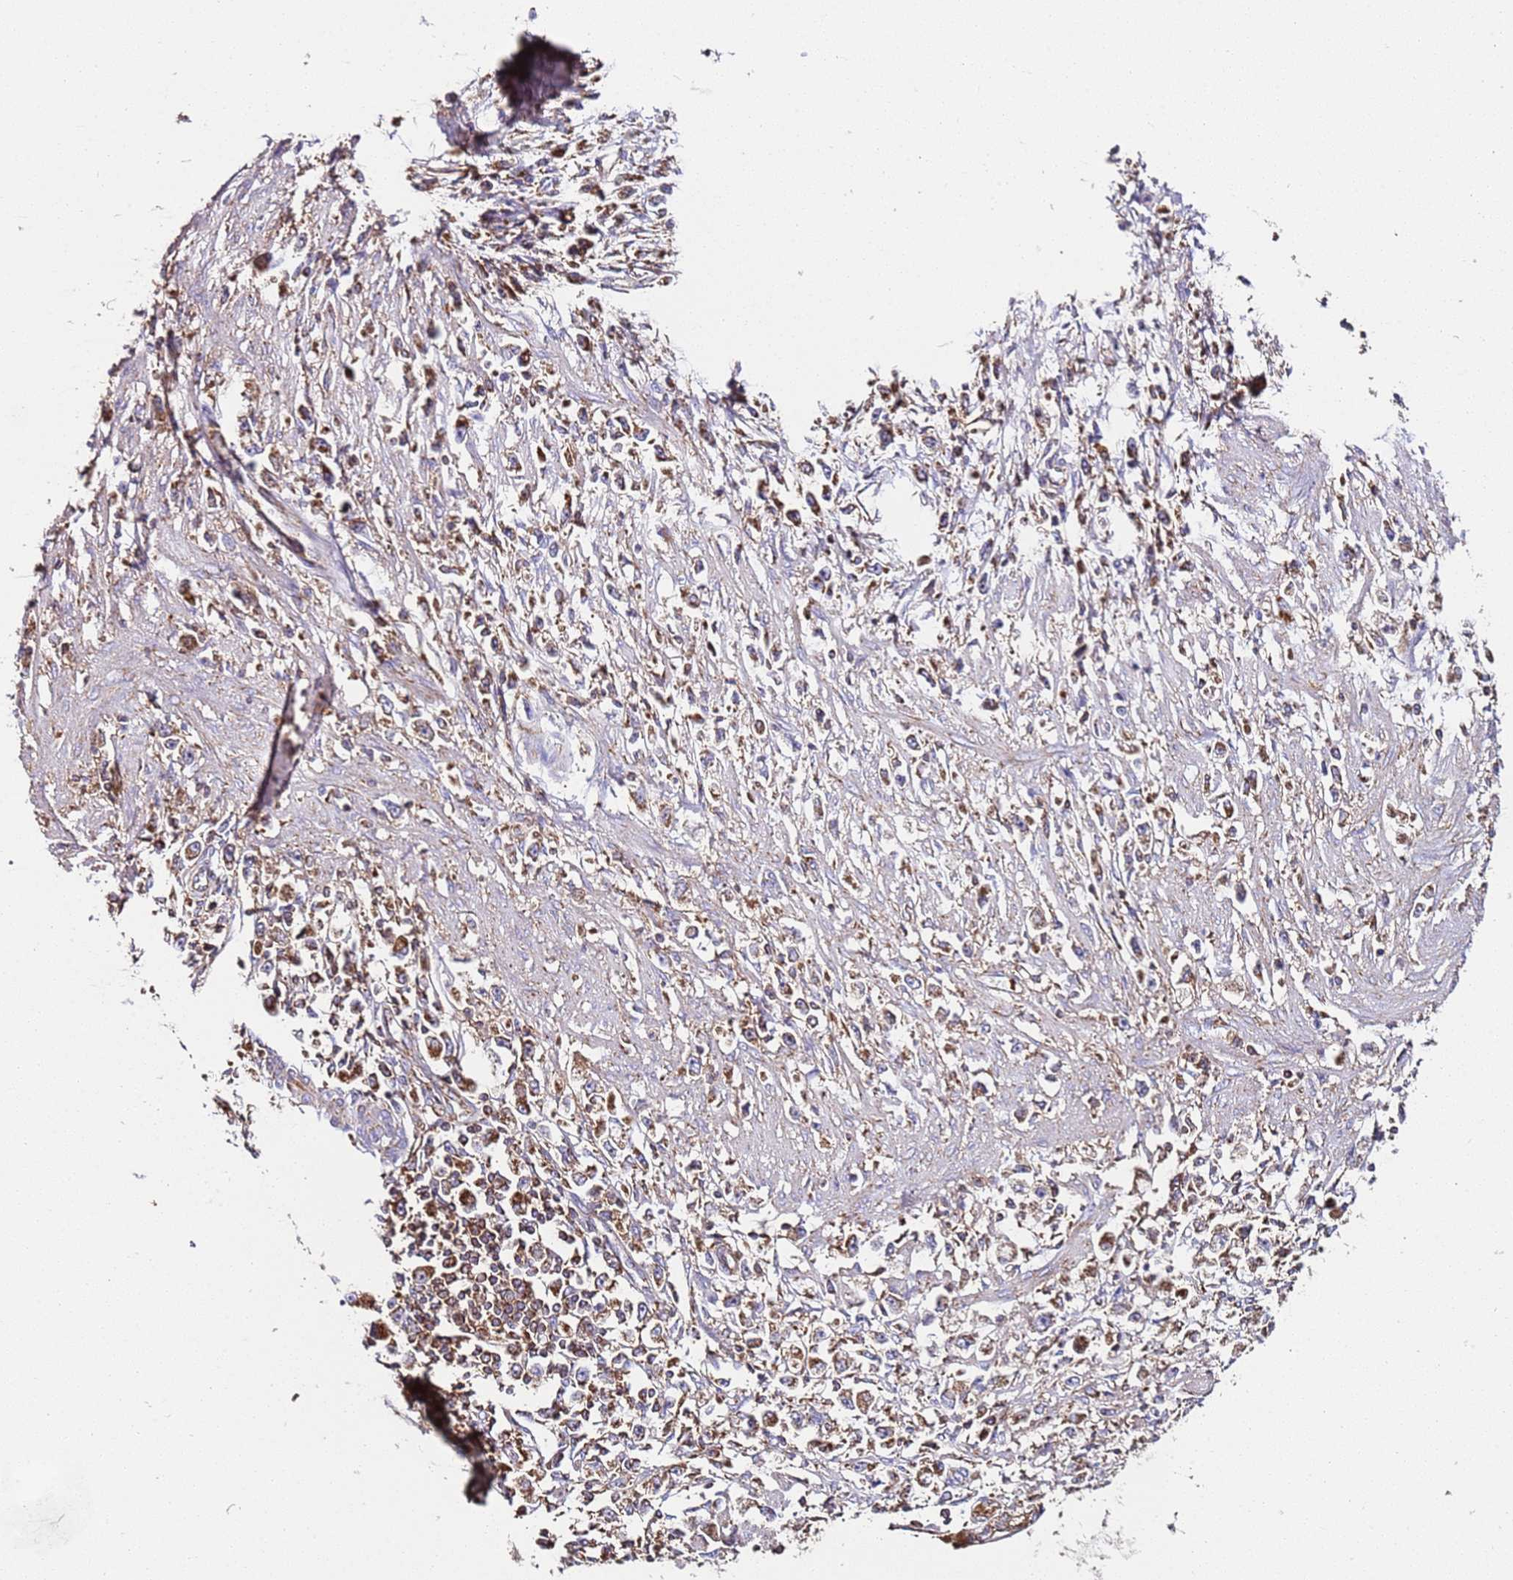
{"staining": {"intensity": "moderate", "quantity": ">75%", "location": "cytoplasmic/membranous"}, "tissue": "stomach cancer", "cell_type": "Tumor cells", "image_type": "cancer", "snomed": [{"axis": "morphology", "description": "Adenocarcinoma, NOS"}, {"axis": "topography", "description": "Stomach"}], "caption": "The histopathology image displays a brown stain indicating the presence of a protein in the cytoplasmic/membranous of tumor cells in adenocarcinoma (stomach).", "gene": "RMND5A", "patient": {"sex": "female", "age": 59}}